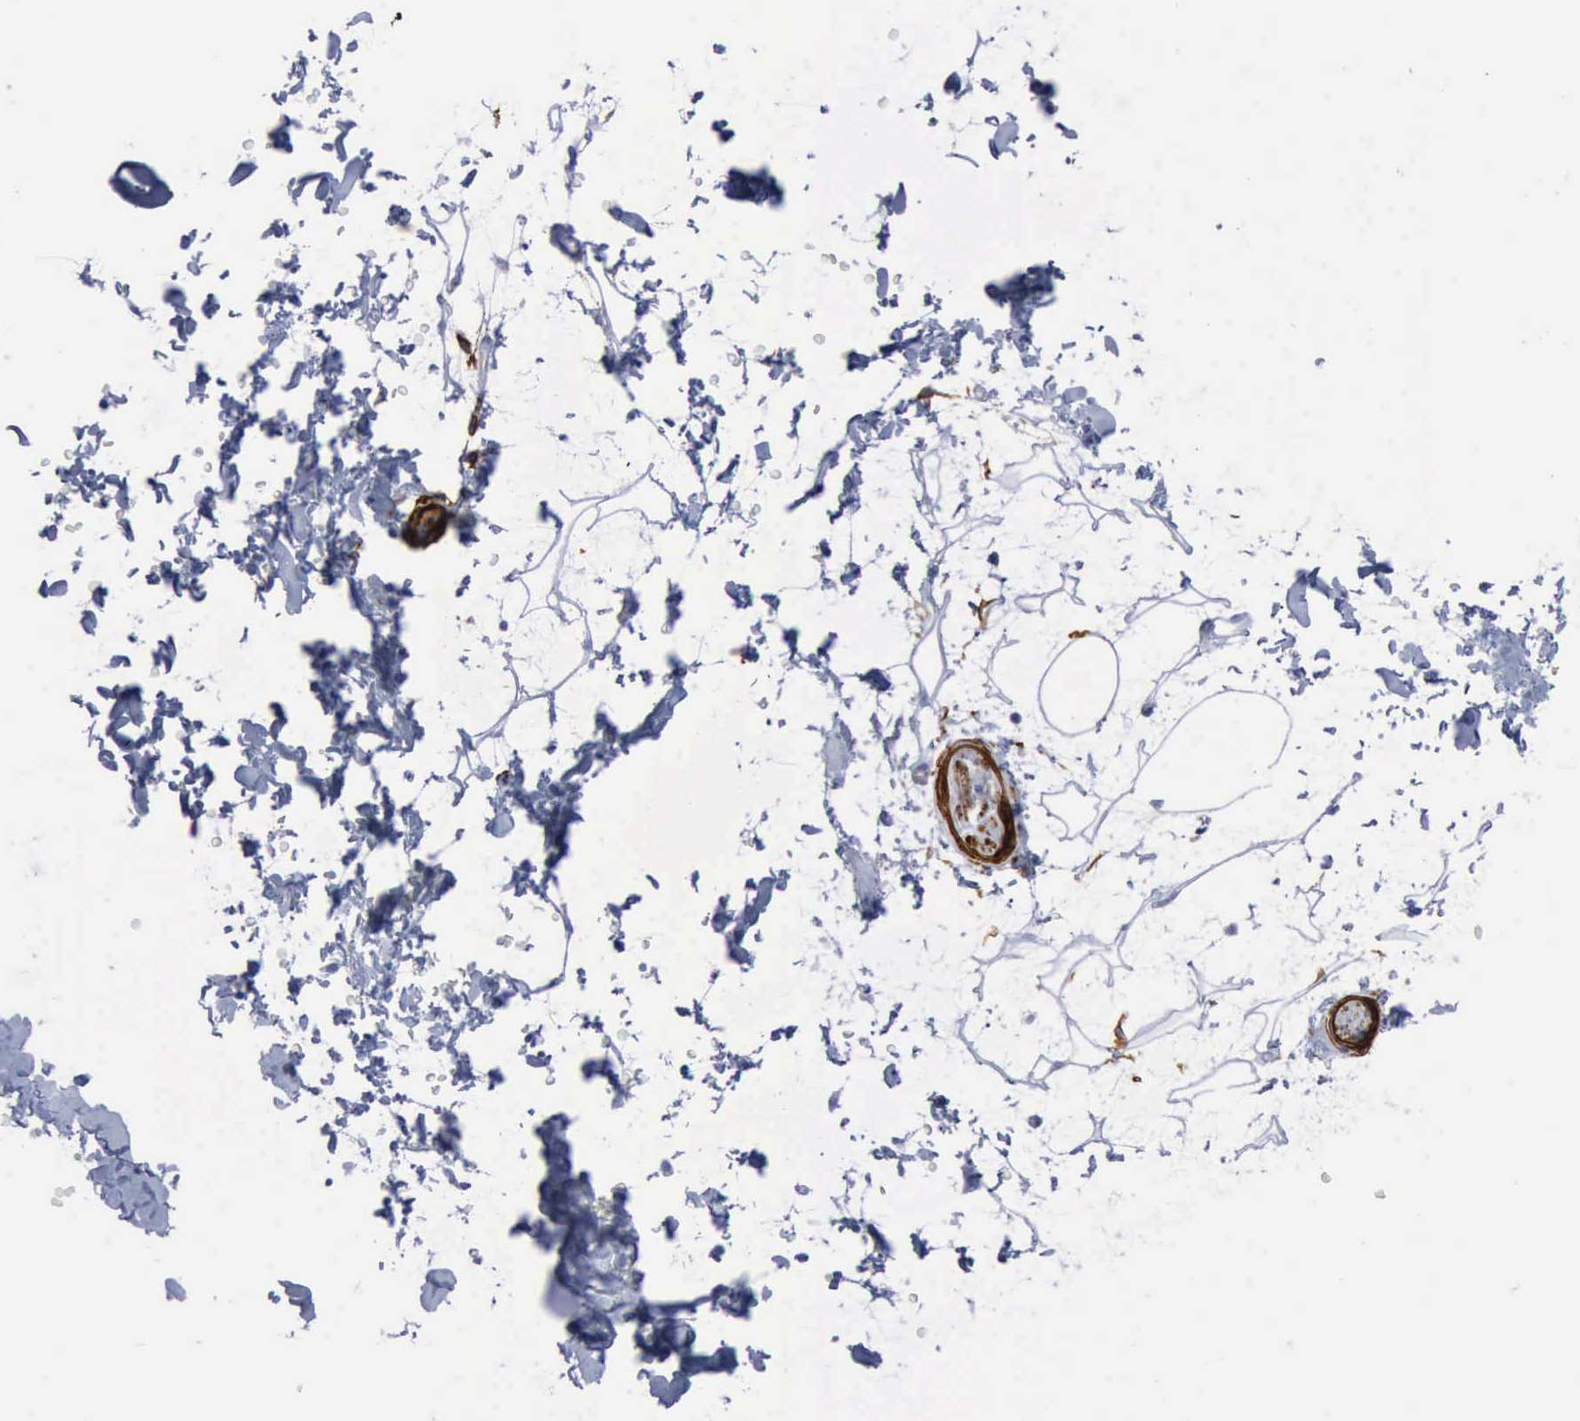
{"staining": {"intensity": "negative", "quantity": "none", "location": "none"}, "tissue": "adipose tissue", "cell_type": "Adipocytes", "image_type": "normal", "snomed": [{"axis": "morphology", "description": "Normal tissue, NOS"}, {"axis": "topography", "description": "Soft tissue"}], "caption": "High magnification brightfield microscopy of normal adipose tissue stained with DAB (brown) and counterstained with hematoxylin (blue): adipocytes show no significant expression.", "gene": "NGFR", "patient": {"sex": "male", "age": 72}}